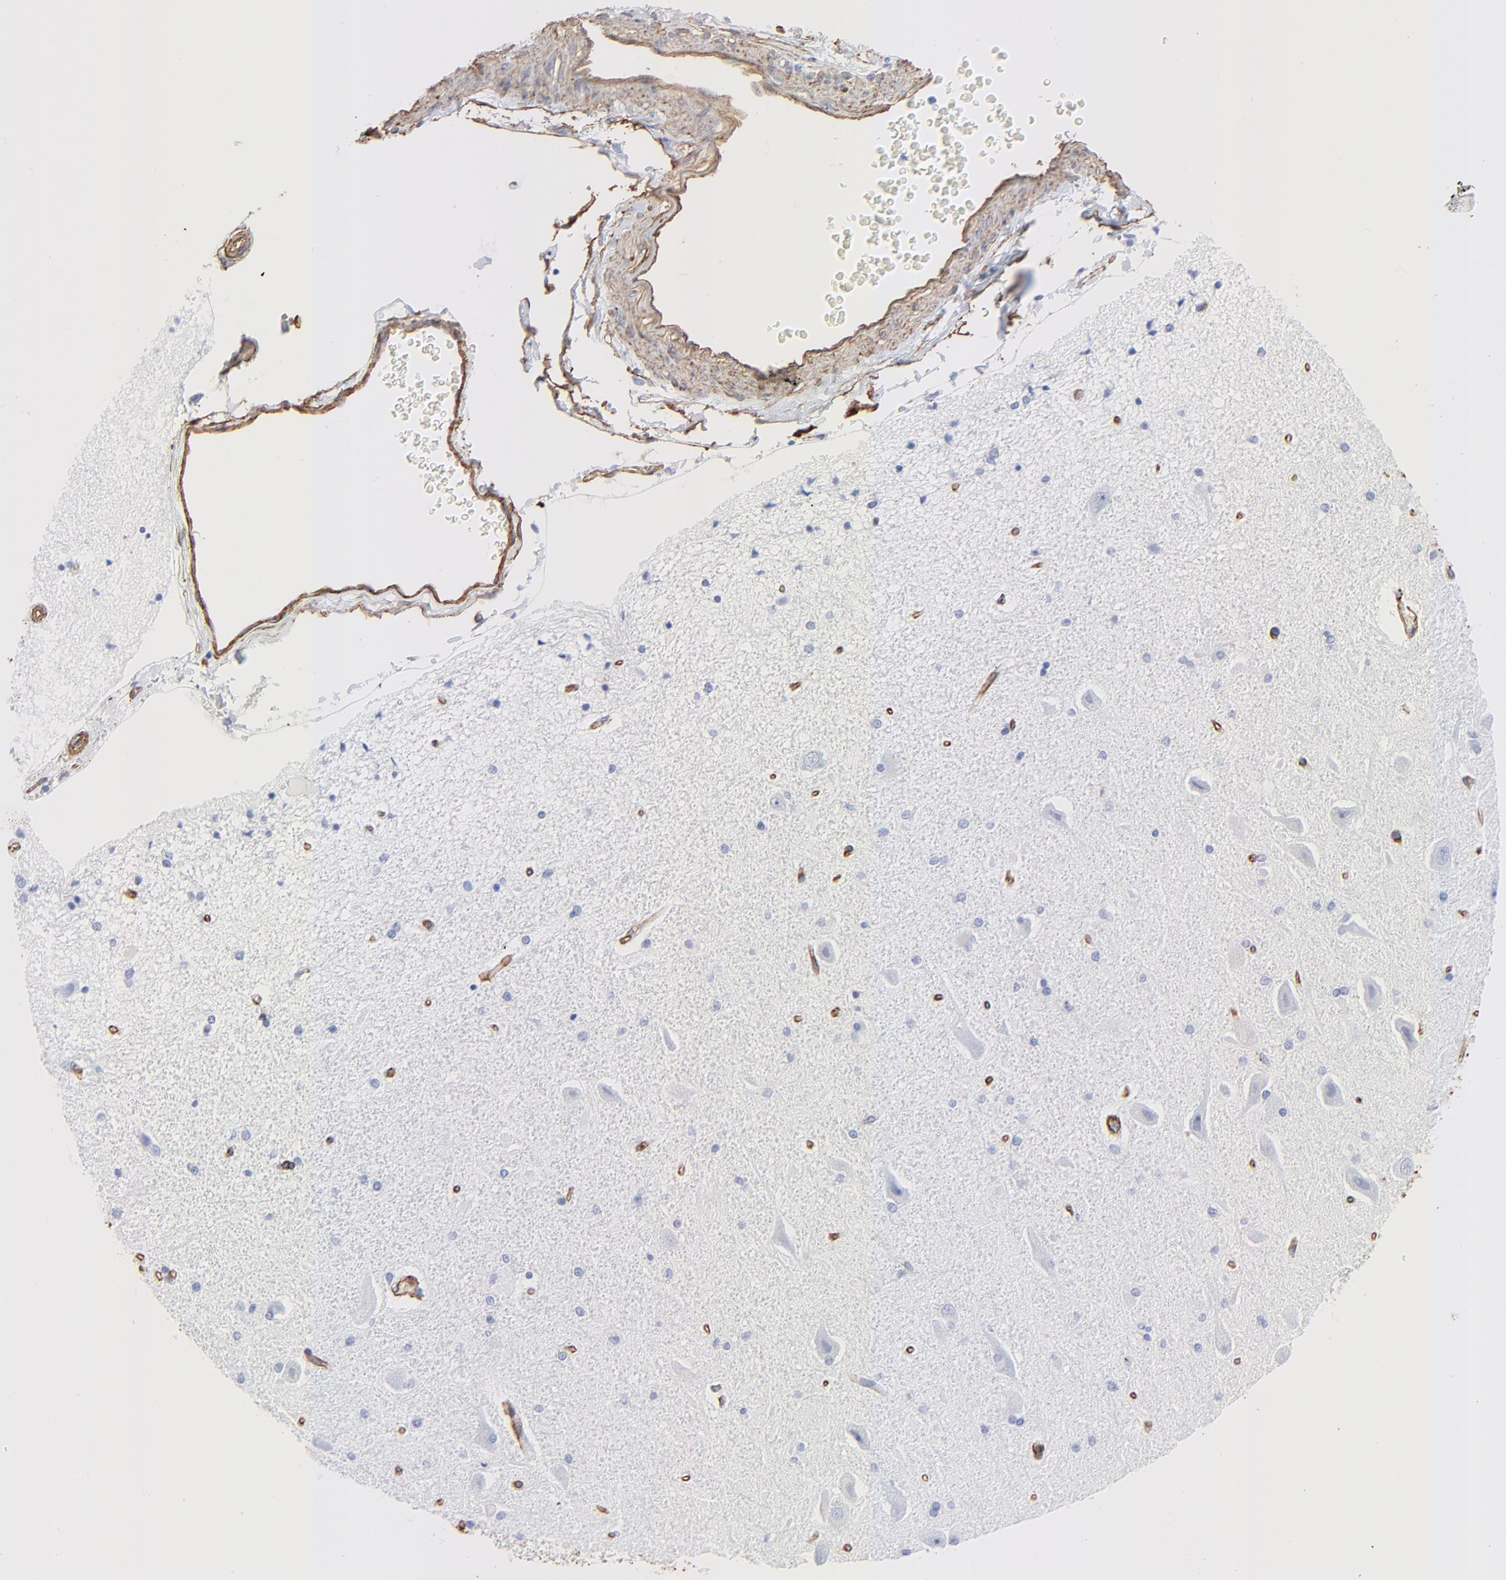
{"staining": {"intensity": "negative", "quantity": "none", "location": "none"}, "tissue": "hippocampus", "cell_type": "Glial cells", "image_type": "normal", "snomed": [{"axis": "morphology", "description": "Normal tissue, NOS"}, {"axis": "topography", "description": "Hippocampus"}], "caption": "High magnification brightfield microscopy of benign hippocampus stained with DAB (brown) and counterstained with hematoxylin (blue): glial cells show no significant positivity. (Brightfield microscopy of DAB immunohistochemistry at high magnification).", "gene": "CAV1", "patient": {"sex": "female", "age": 54}}